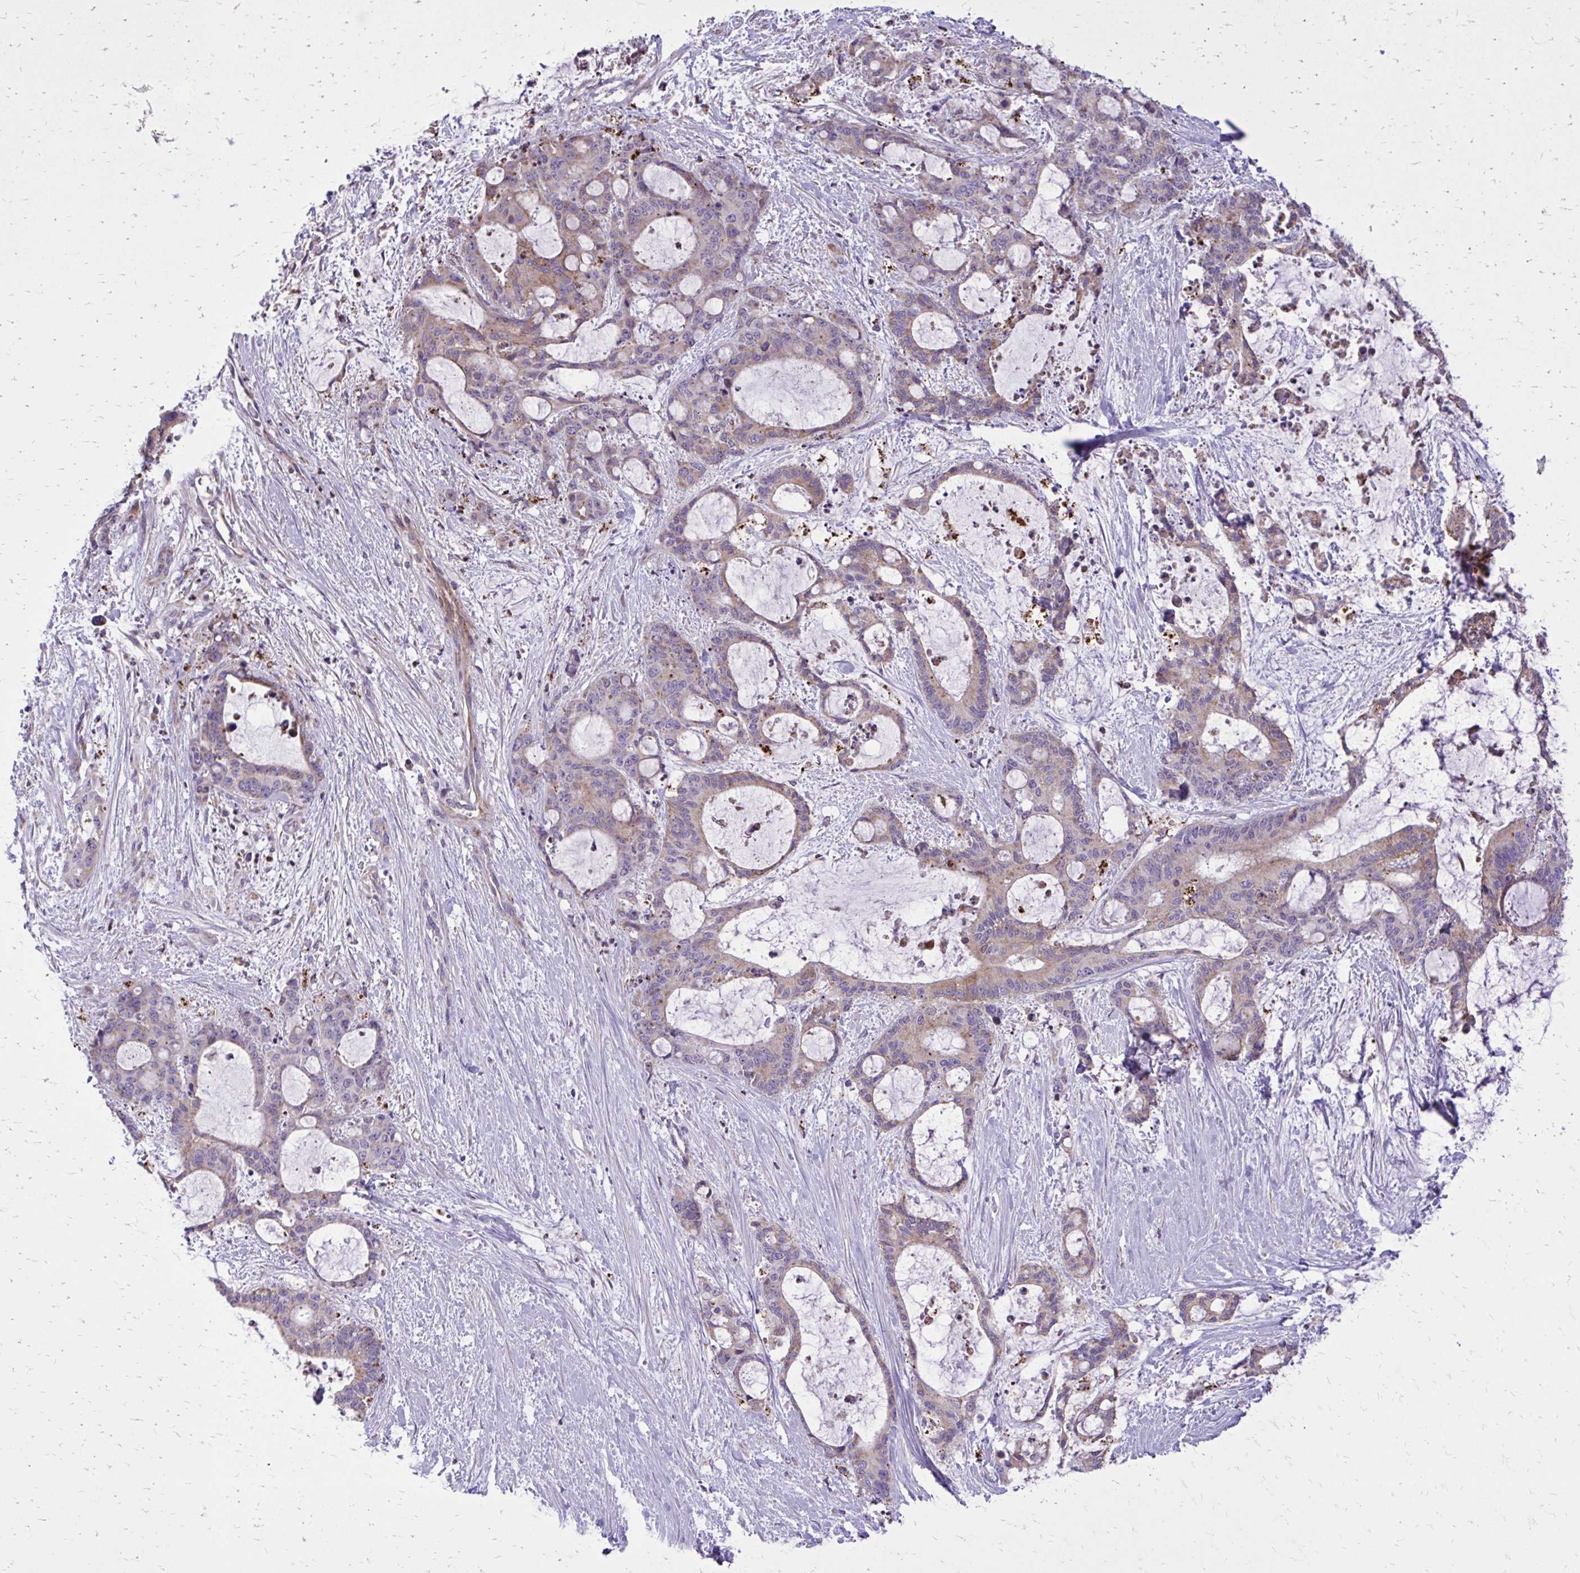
{"staining": {"intensity": "weak", "quantity": "25%-75%", "location": "cytoplasmic/membranous"}, "tissue": "liver cancer", "cell_type": "Tumor cells", "image_type": "cancer", "snomed": [{"axis": "morphology", "description": "Normal tissue, NOS"}, {"axis": "morphology", "description": "Cholangiocarcinoma"}, {"axis": "topography", "description": "Liver"}, {"axis": "topography", "description": "Peripheral nerve tissue"}], "caption": "Protein analysis of liver cancer (cholangiocarcinoma) tissue exhibits weak cytoplasmic/membranous expression in approximately 25%-75% of tumor cells.", "gene": "ABCC3", "patient": {"sex": "female", "age": 73}}